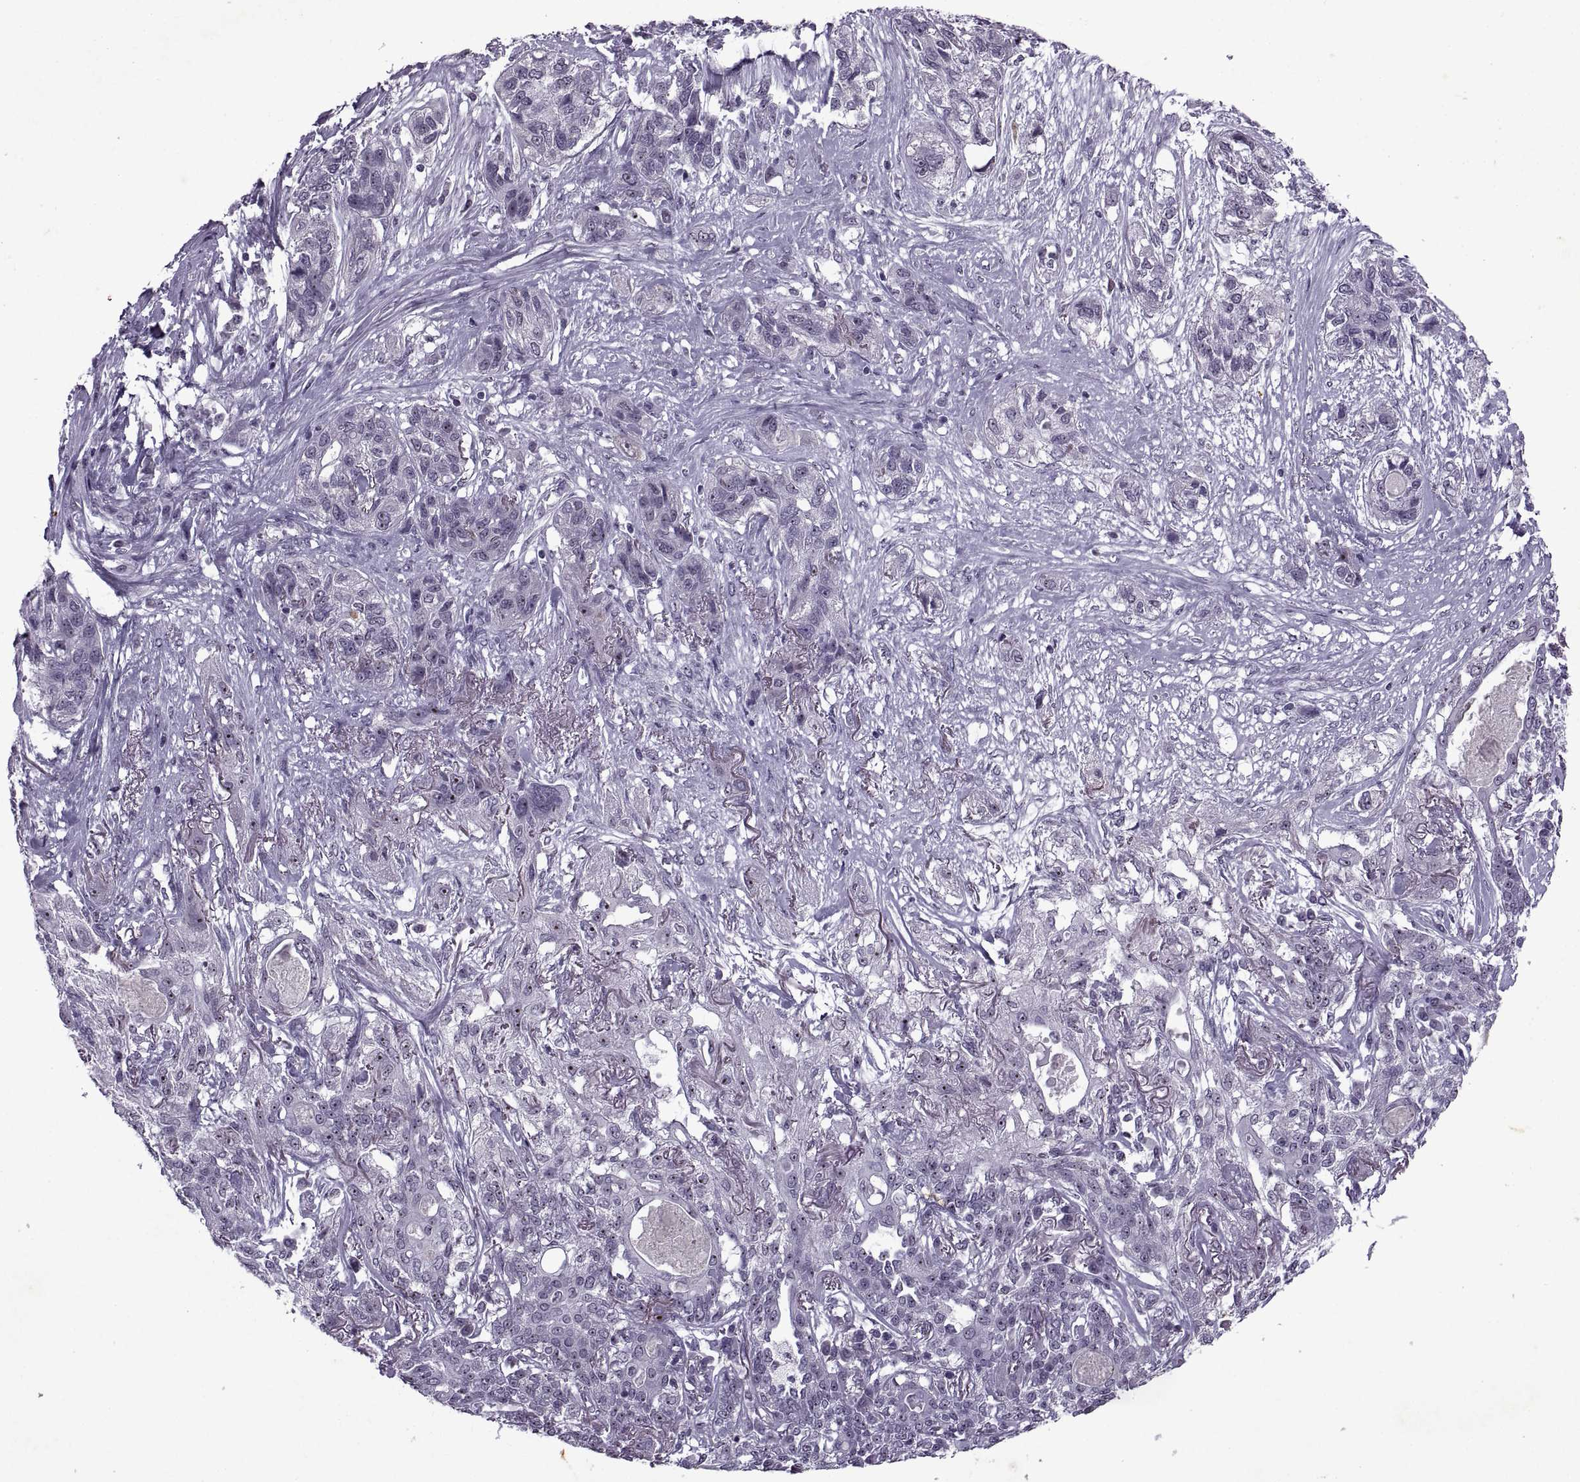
{"staining": {"intensity": "negative", "quantity": "none", "location": "none"}, "tissue": "lung cancer", "cell_type": "Tumor cells", "image_type": "cancer", "snomed": [{"axis": "morphology", "description": "Squamous cell carcinoma, NOS"}, {"axis": "topography", "description": "Lung"}], "caption": "This is a image of immunohistochemistry staining of lung cancer, which shows no staining in tumor cells. (IHC, brightfield microscopy, high magnification).", "gene": "SINHCAF", "patient": {"sex": "female", "age": 70}}